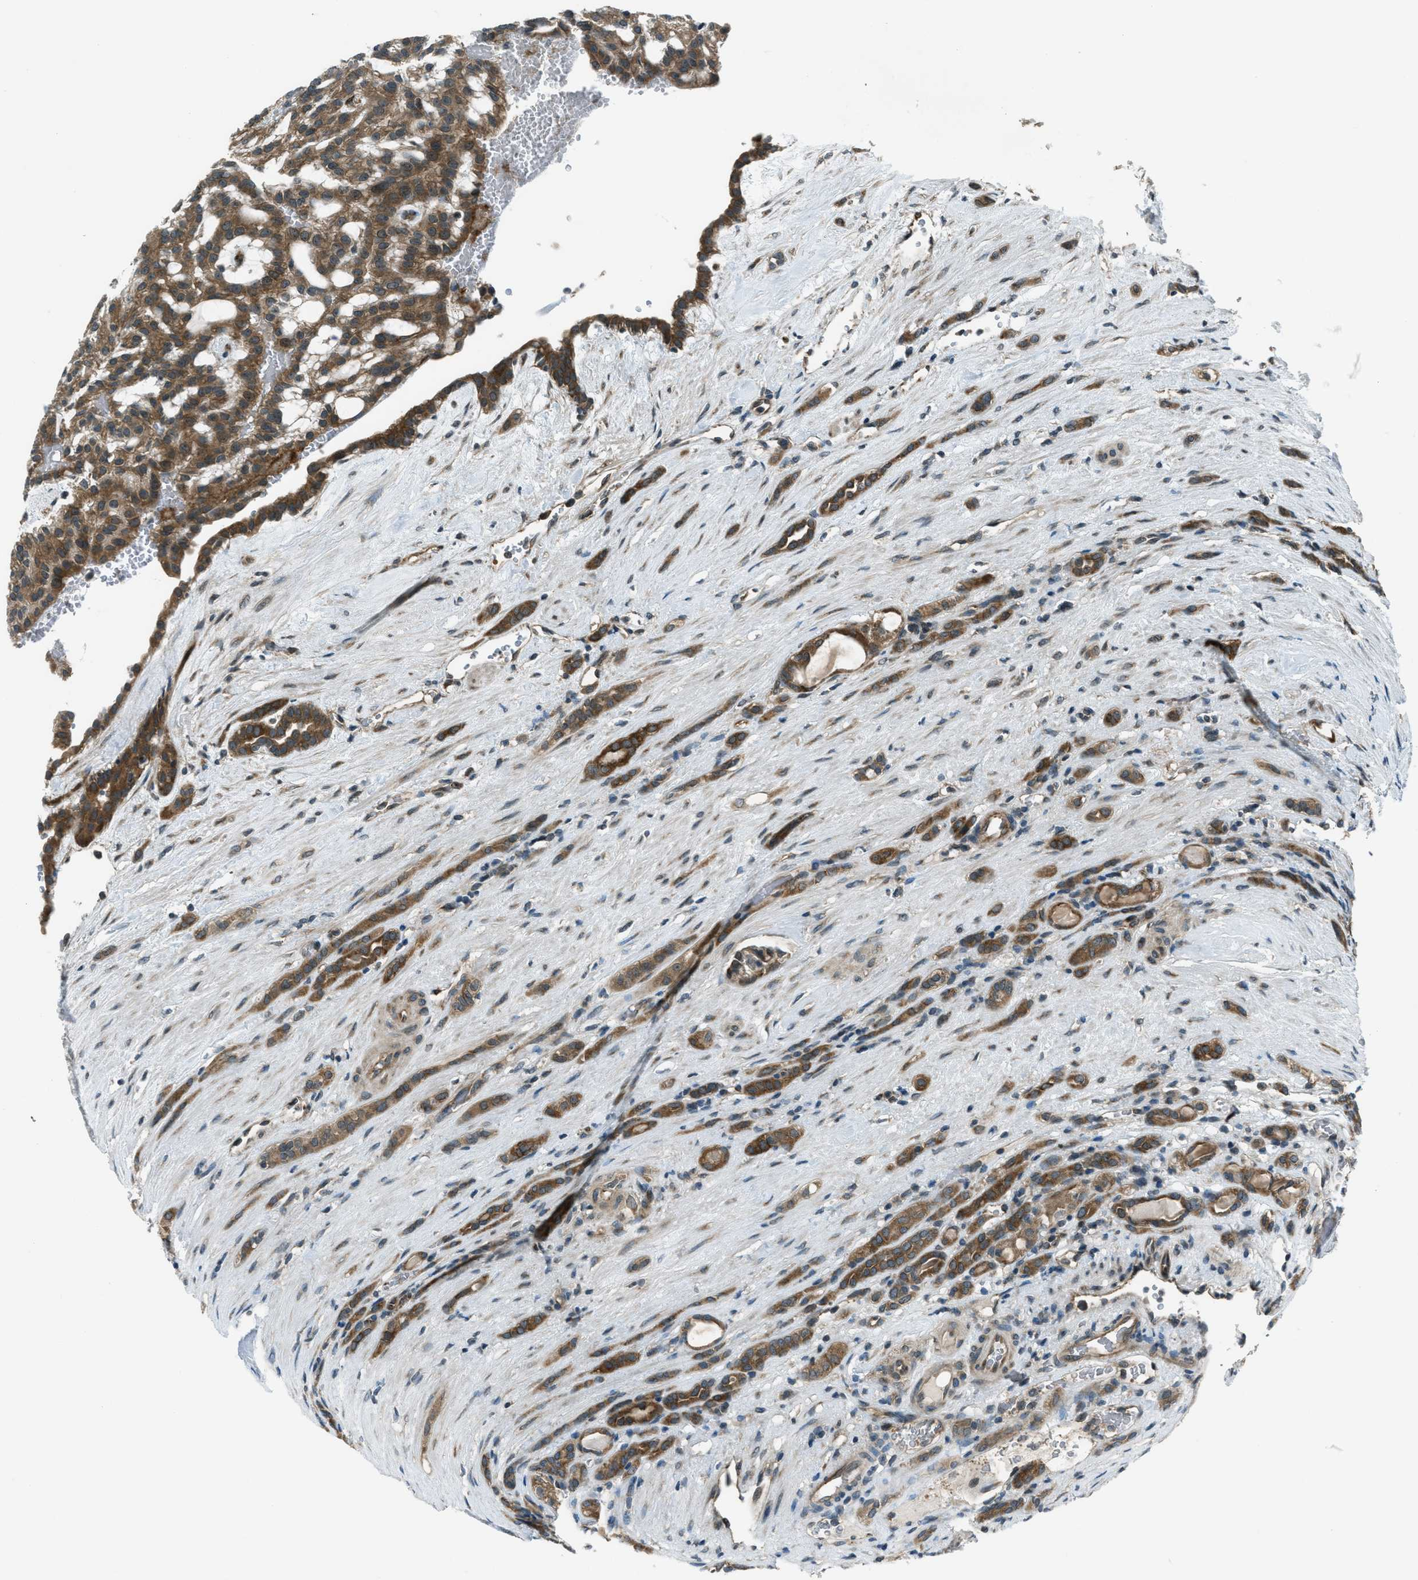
{"staining": {"intensity": "moderate", "quantity": ">75%", "location": "cytoplasmic/membranous"}, "tissue": "renal cancer", "cell_type": "Tumor cells", "image_type": "cancer", "snomed": [{"axis": "morphology", "description": "Adenocarcinoma, NOS"}, {"axis": "topography", "description": "Kidney"}], "caption": "Moderate cytoplasmic/membranous staining for a protein is identified in approximately >75% of tumor cells of renal cancer (adenocarcinoma) using IHC.", "gene": "ASAP2", "patient": {"sex": "male", "age": 63}}